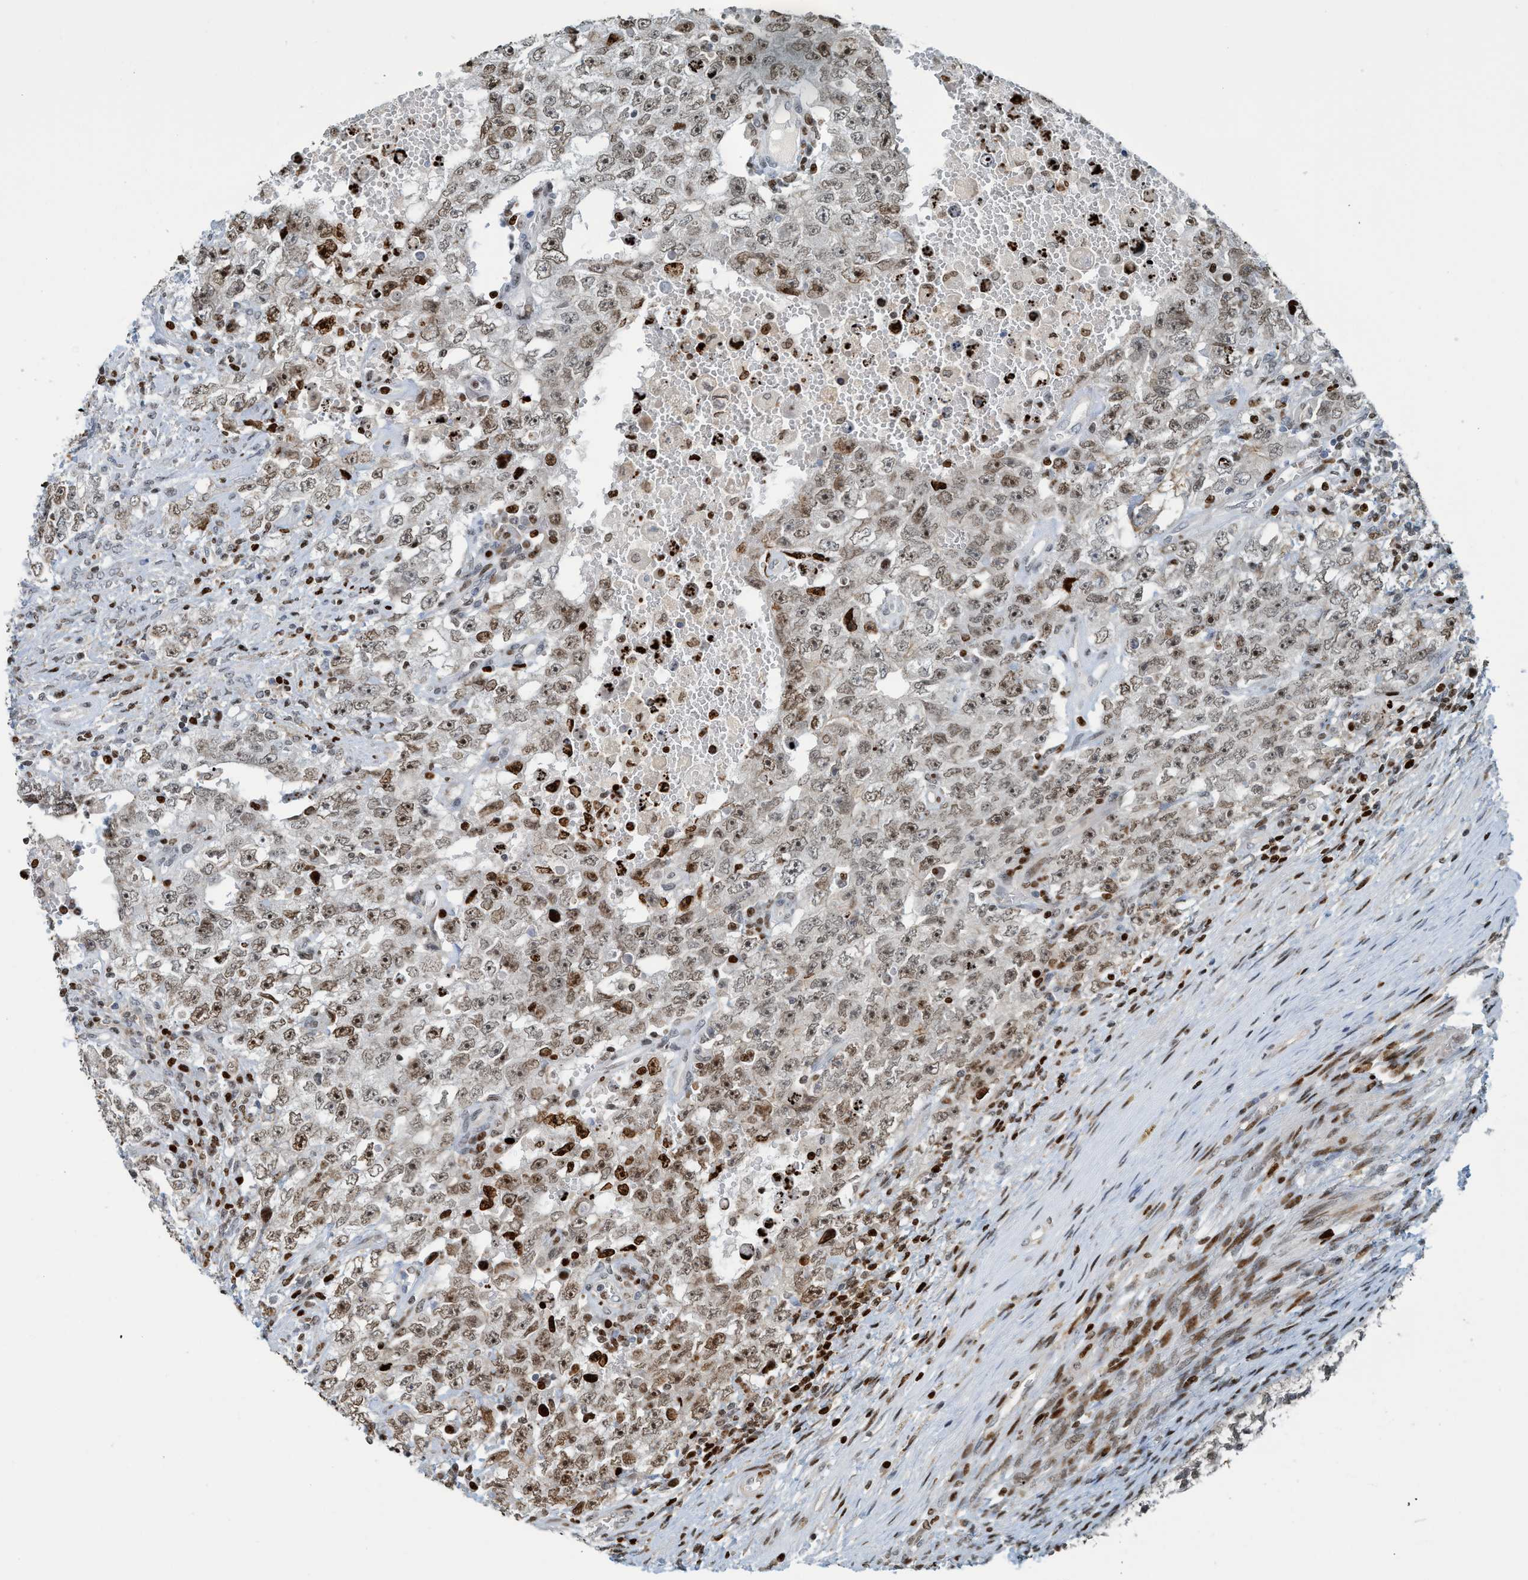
{"staining": {"intensity": "moderate", "quantity": "25%-75%", "location": "nuclear"}, "tissue": "testis cancer", "cell_type": "Tumor cells", "image_type": "cancer", "snomed": [{"axis": "morphology", "description": "Carcinoma, Embryonal, NOS"}, {"axis": "topography", "description": "Testis"}], "caption": "Protein expression analysis of embryonal carcinoma (testis) shows moderate nuclear positivity in about 25%-75% of tumor cells.", "gene": "SH3D19", "patient": {"sex": "male", "age": 26}}